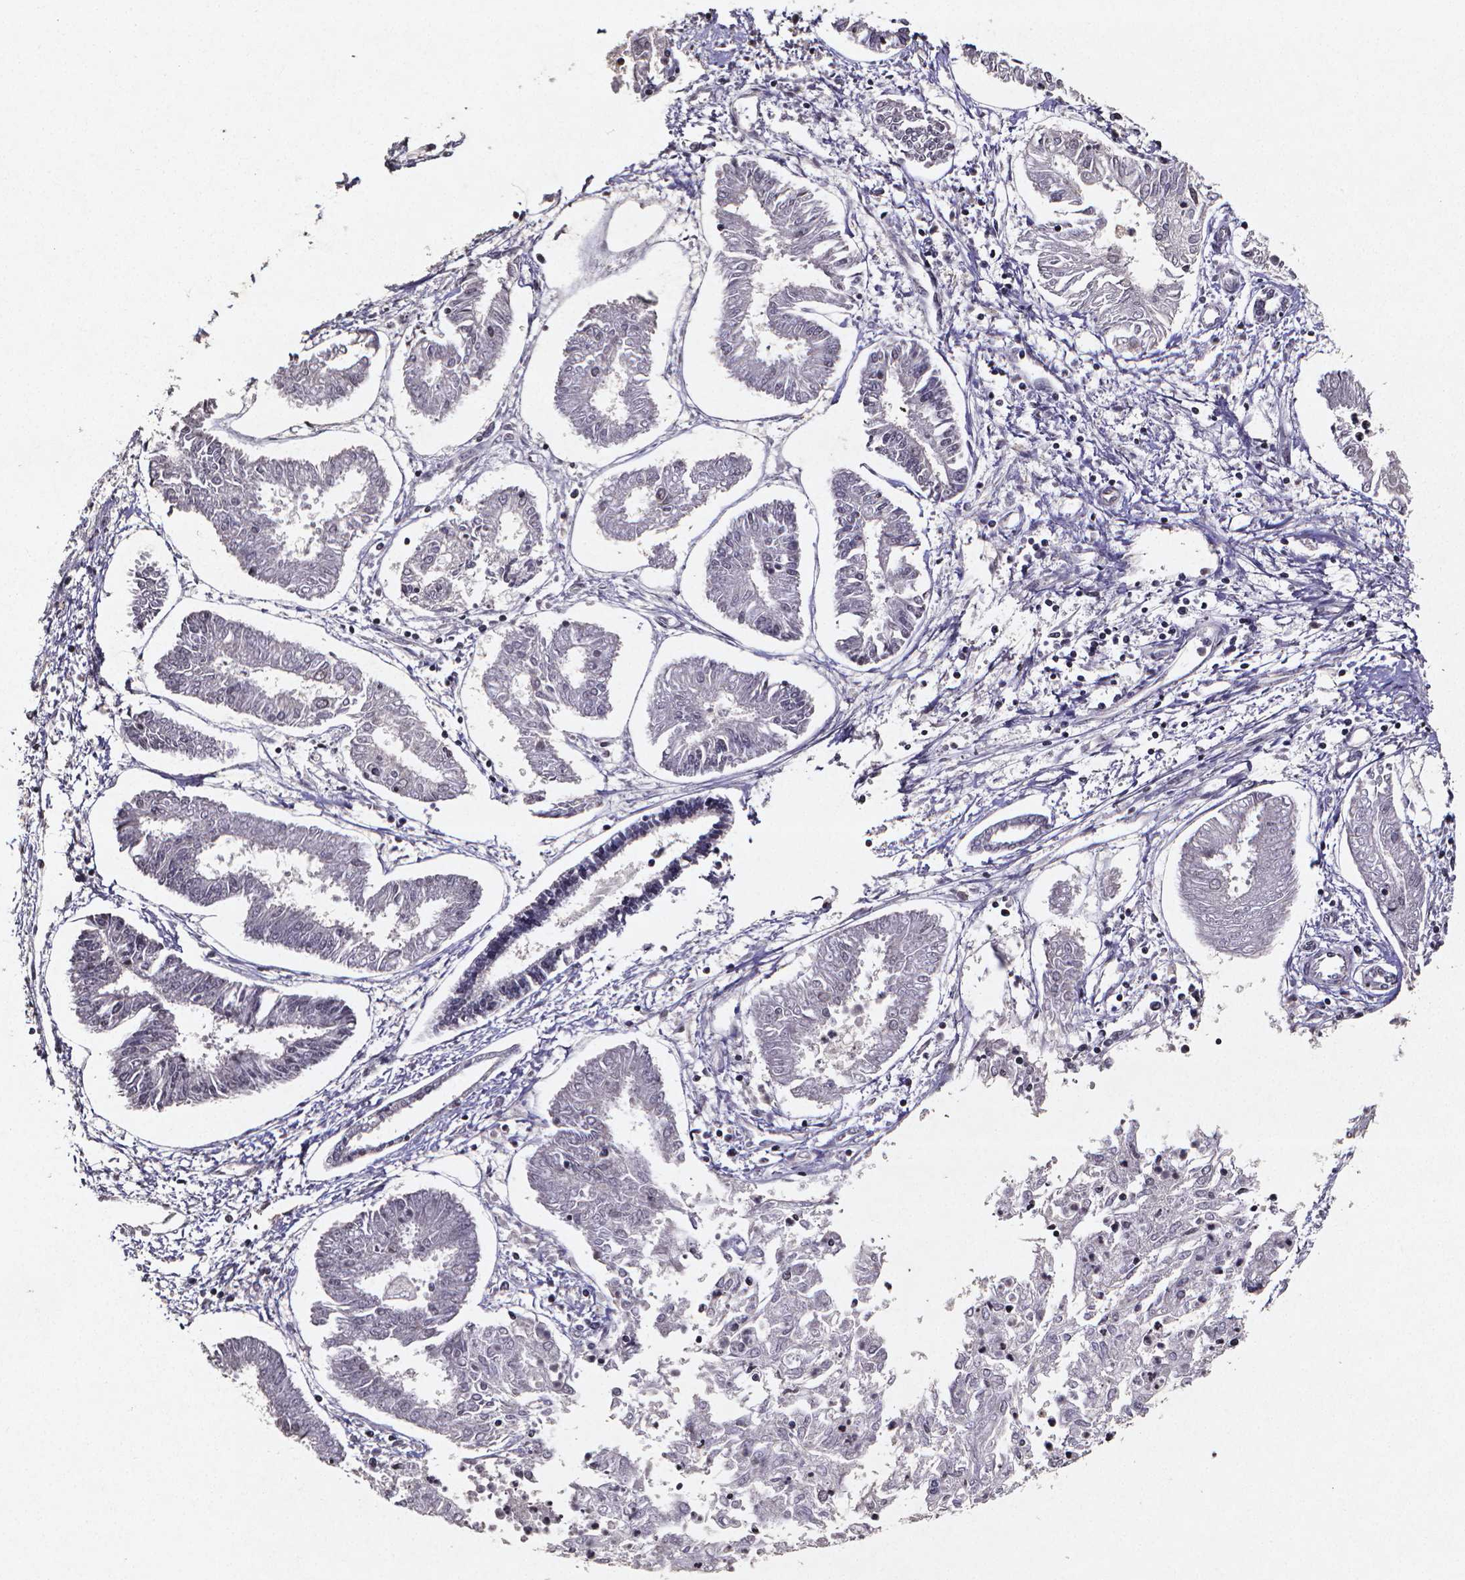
{"staining": {"intensity": "negative", "quantity": "none", "location": "none"}, "tissue": "endometrial cancer", "cell_type": "Tumor cells", "image_type": "cancer", "snomed": [{"axis": "morphology", "description": "Adenocarcinoma, NOS"}, {"axis": "topography", "description": "Endometrium"}], "caption": "An immunohistochemistry histopathology image of endometrial cancer is shown. There is no staining in tumor cells of endometrial cancer.", "gene": "TP73", "patient": {"sex": "female", "age": 68}}